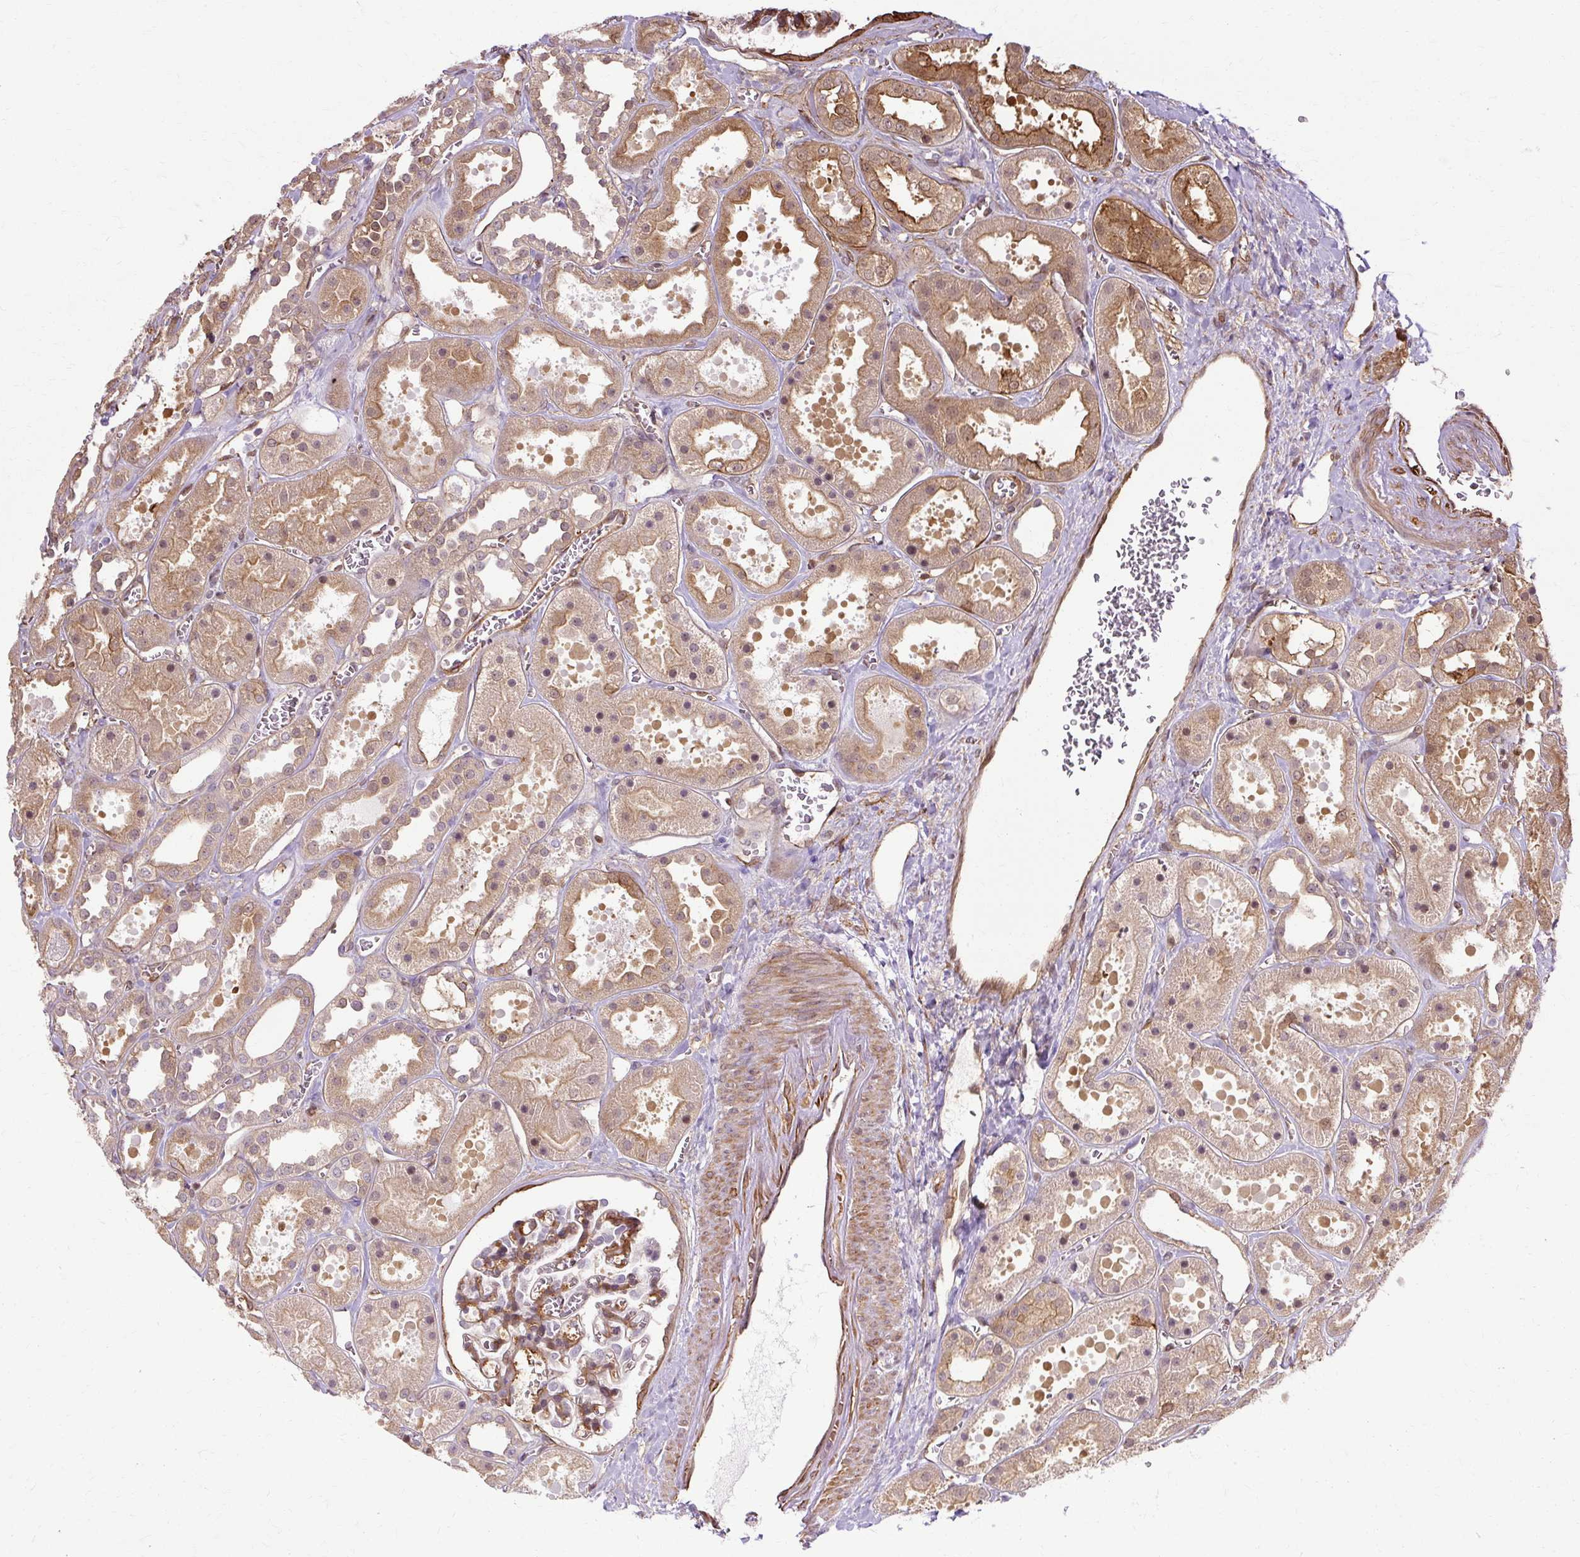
{"staining": {"intensity": "moderate", "quantity": "25%-75%", "location": "cytoplasmic/membranous"}, "tissue": "kidney", "cell_type": "Cells in glomeruli", "image_type": "normal", "snomed": [{"axis": "morphology", "description": "Normal tissue, NOS"}, {"axis": "topography", "description": "Kidney"}], "caption": "DAB (3,3'-diaminobenzidine) immunohistochemical staining of unremarkable human kidney exhibits moderate cytoplasmic/membranous protein positivity in about 25%-75% of cells in glomeruli.", "gene": "CNN3", "patient": {"sex": "female", "age": 41}}